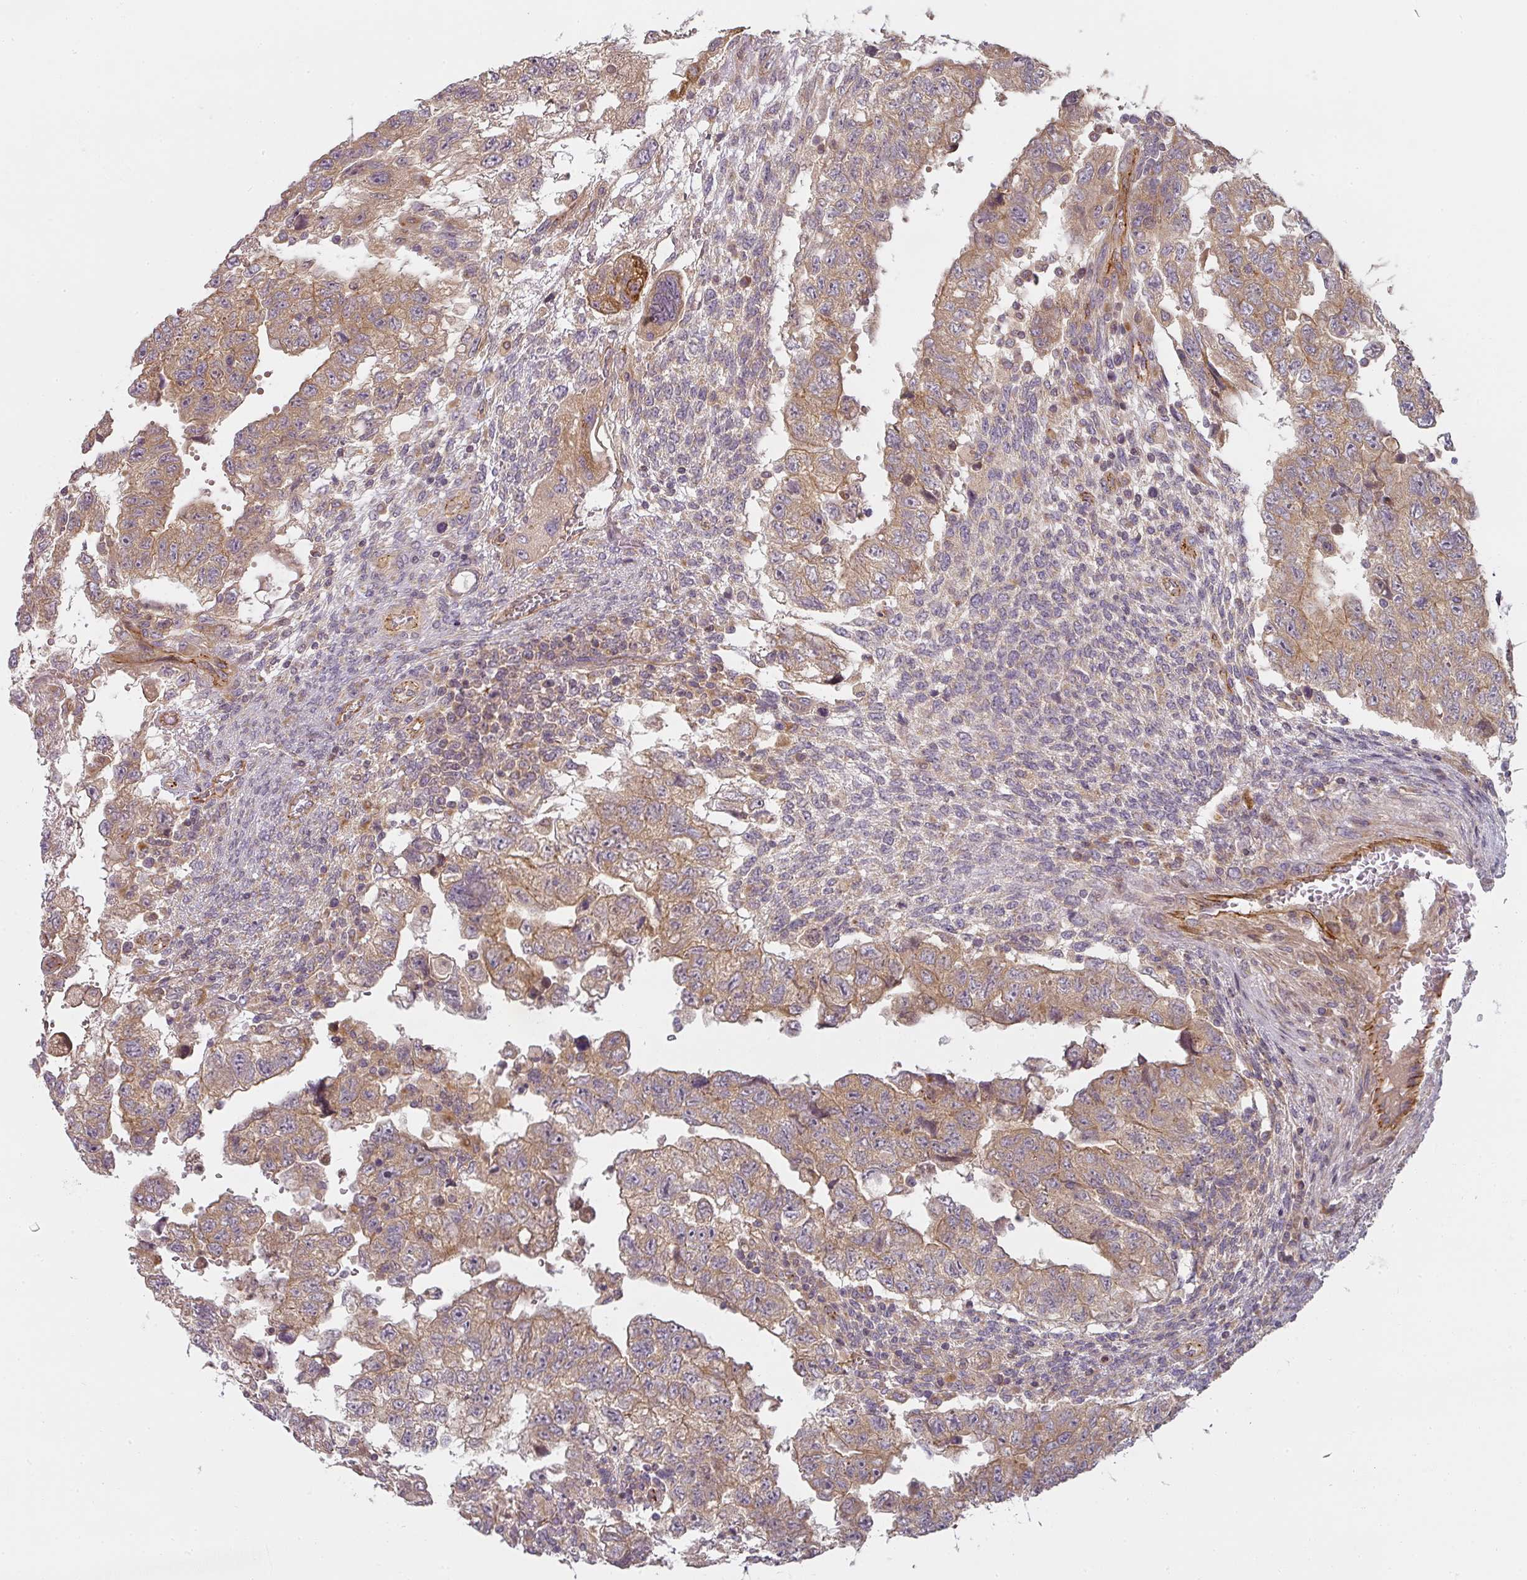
{"staining": {"intensity": "moderate", "quantity": ">75%", "location": "cytoplasmic/membranous"}, "tissue": "testis cancer", "cell_type": "Tumor cells", "image_type": "cancer", "snomed": [{"axis": "morphology", "description": "Carcinoma, Embryonal, NOS"}, {"axis": "topography", "description": "Testis"}], "caption": "This is an image of immunohistochemistry (IHC) staining of testis cancer (embryonal carcinoma), which shows moderate positivity in the cytoplasmic/membranous of tumor cells.", "gene": "CNOT1", "patient": {"sex": "male", "age": 36}}